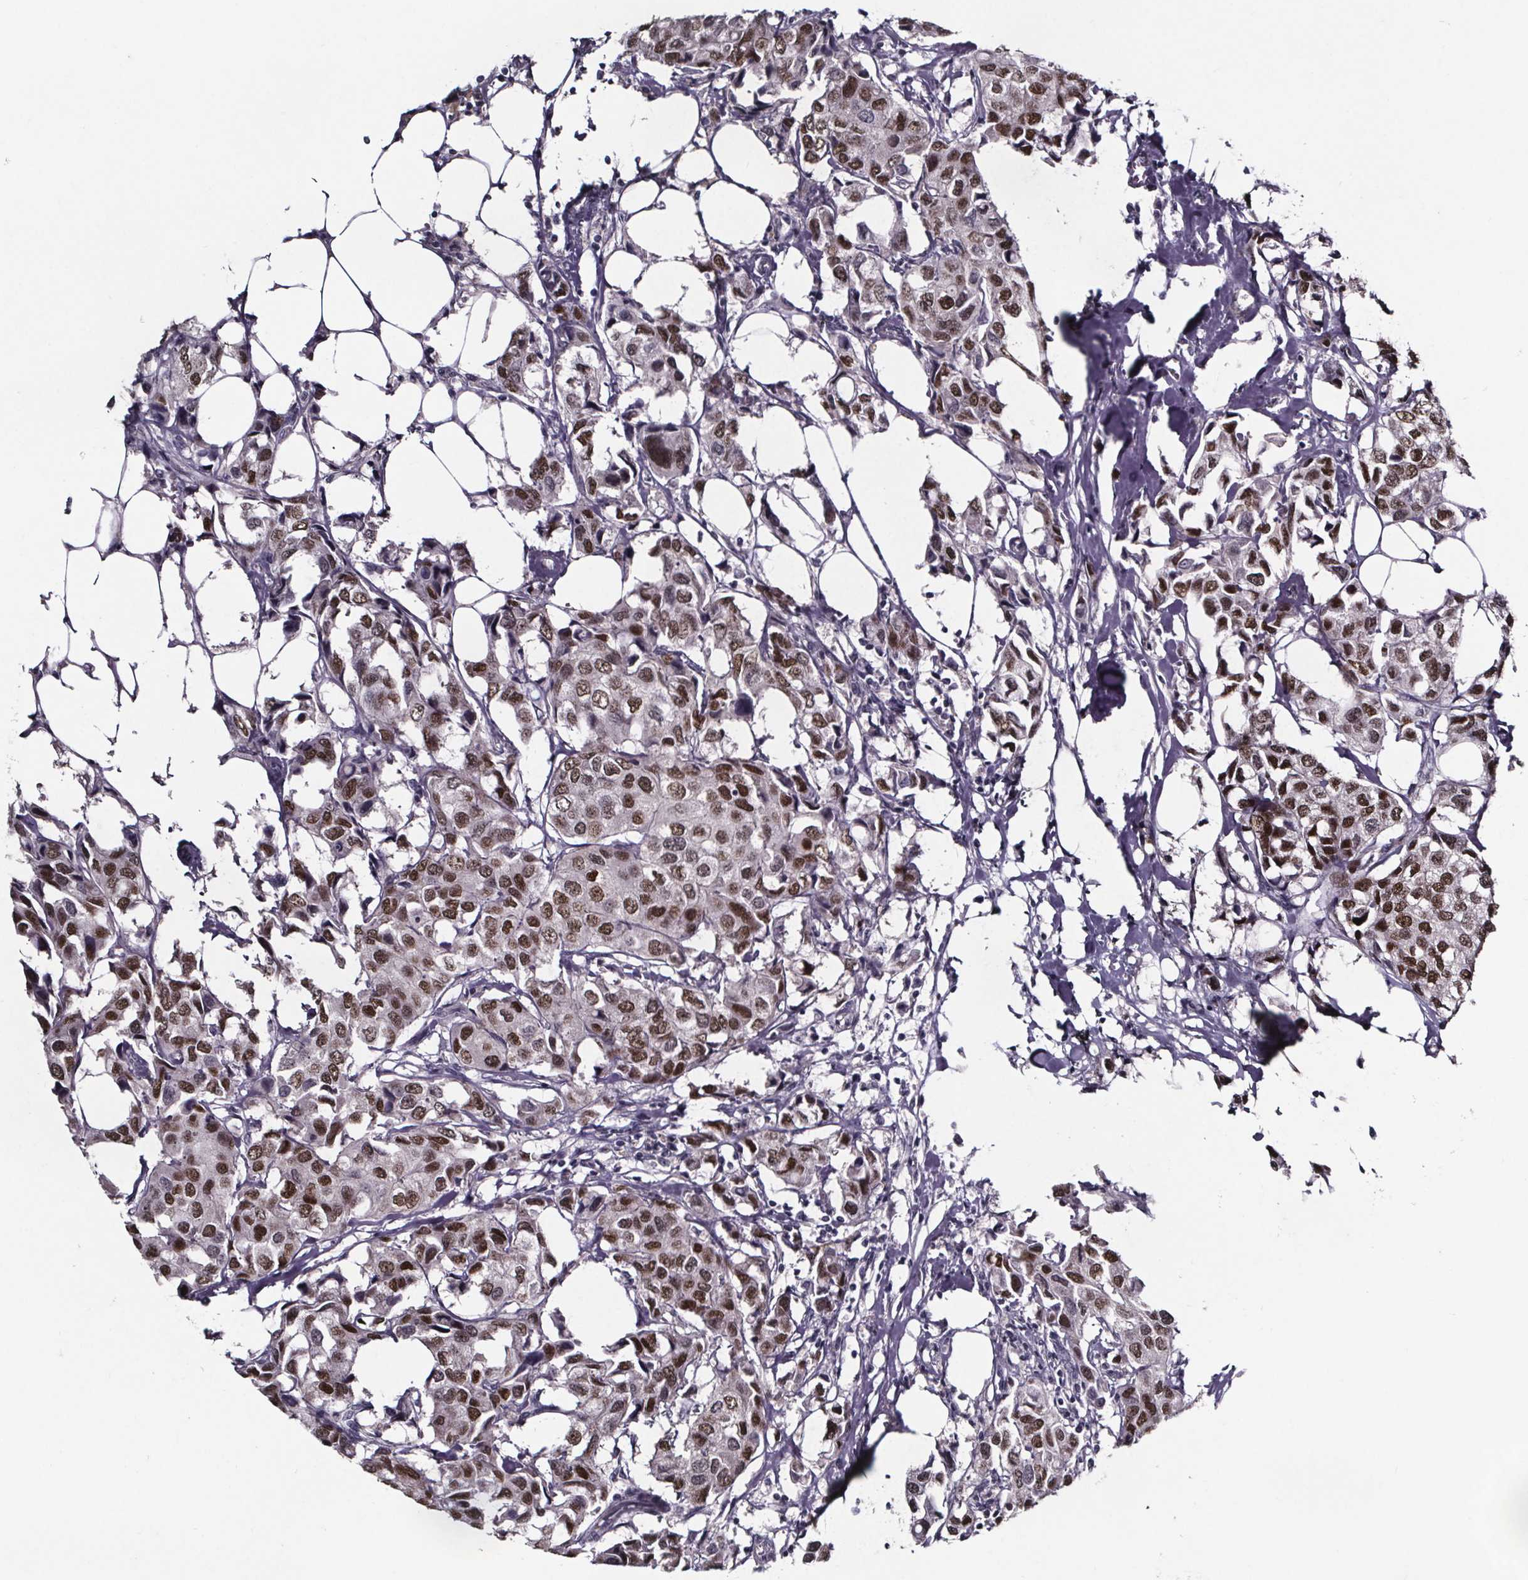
{"staining": {"intensity": "moderate", "quantity": ">75%", "location": "nuclear"}, "tissue": "breast cancer", "cell_type": "Tumor cells", "image_type": "cancer", "snomed": [{"axis": "morphology", "description": "Duct carcinoma"}, {"axis": "topography", "description": "Breast"}], "caption": "Brown immunohistochemical staining in human breast cancer (invasive ductal carcinoma) reveals moderate nuclear staining in about >75% of tumor cells. (DAB (3,3'-diaminobenzidine) IHC, brown staining for protein, blue staining for nuclei).", "gene": "AR", "patient": {"sex": "female", "age": 80}}